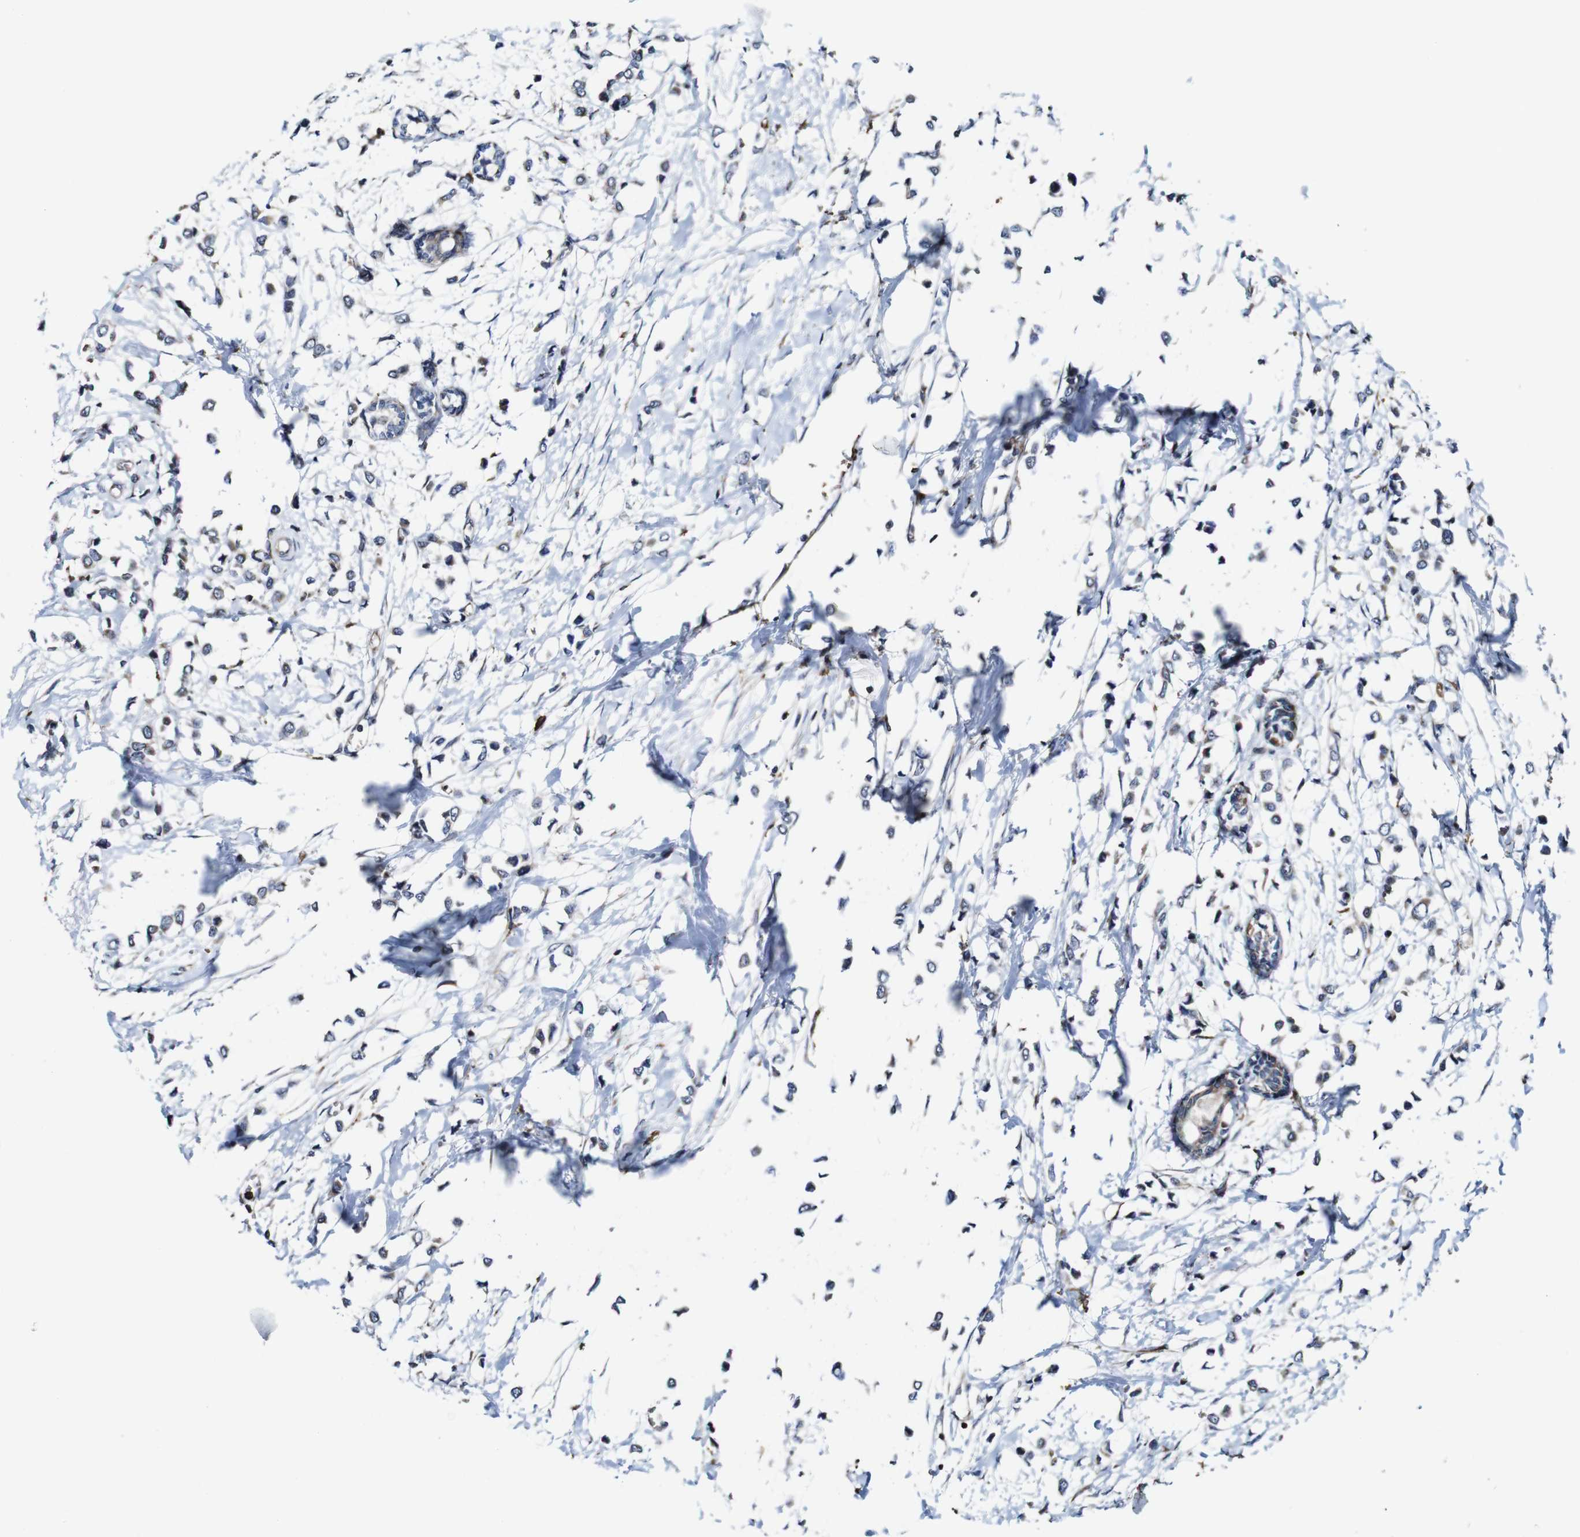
{"staining": {"intensity": "negative", "quantity": "none", "location": "none"}, "tissue": "breast cancer", "cell_type": "Tumor cells", "image_type": "cancer", "snomed": [{"axis": "morphology", "description": "Lobular carcinoma"}, {"axis": "topography", "description": "Breast"}], "caption": "A high-resolution micrograph shows IHC staining of breast lobular carcinoma, which reveals no significant positivity in tumor cells.", "gene": "JAK2", "patient": {"sex": "female", "age": 51}}